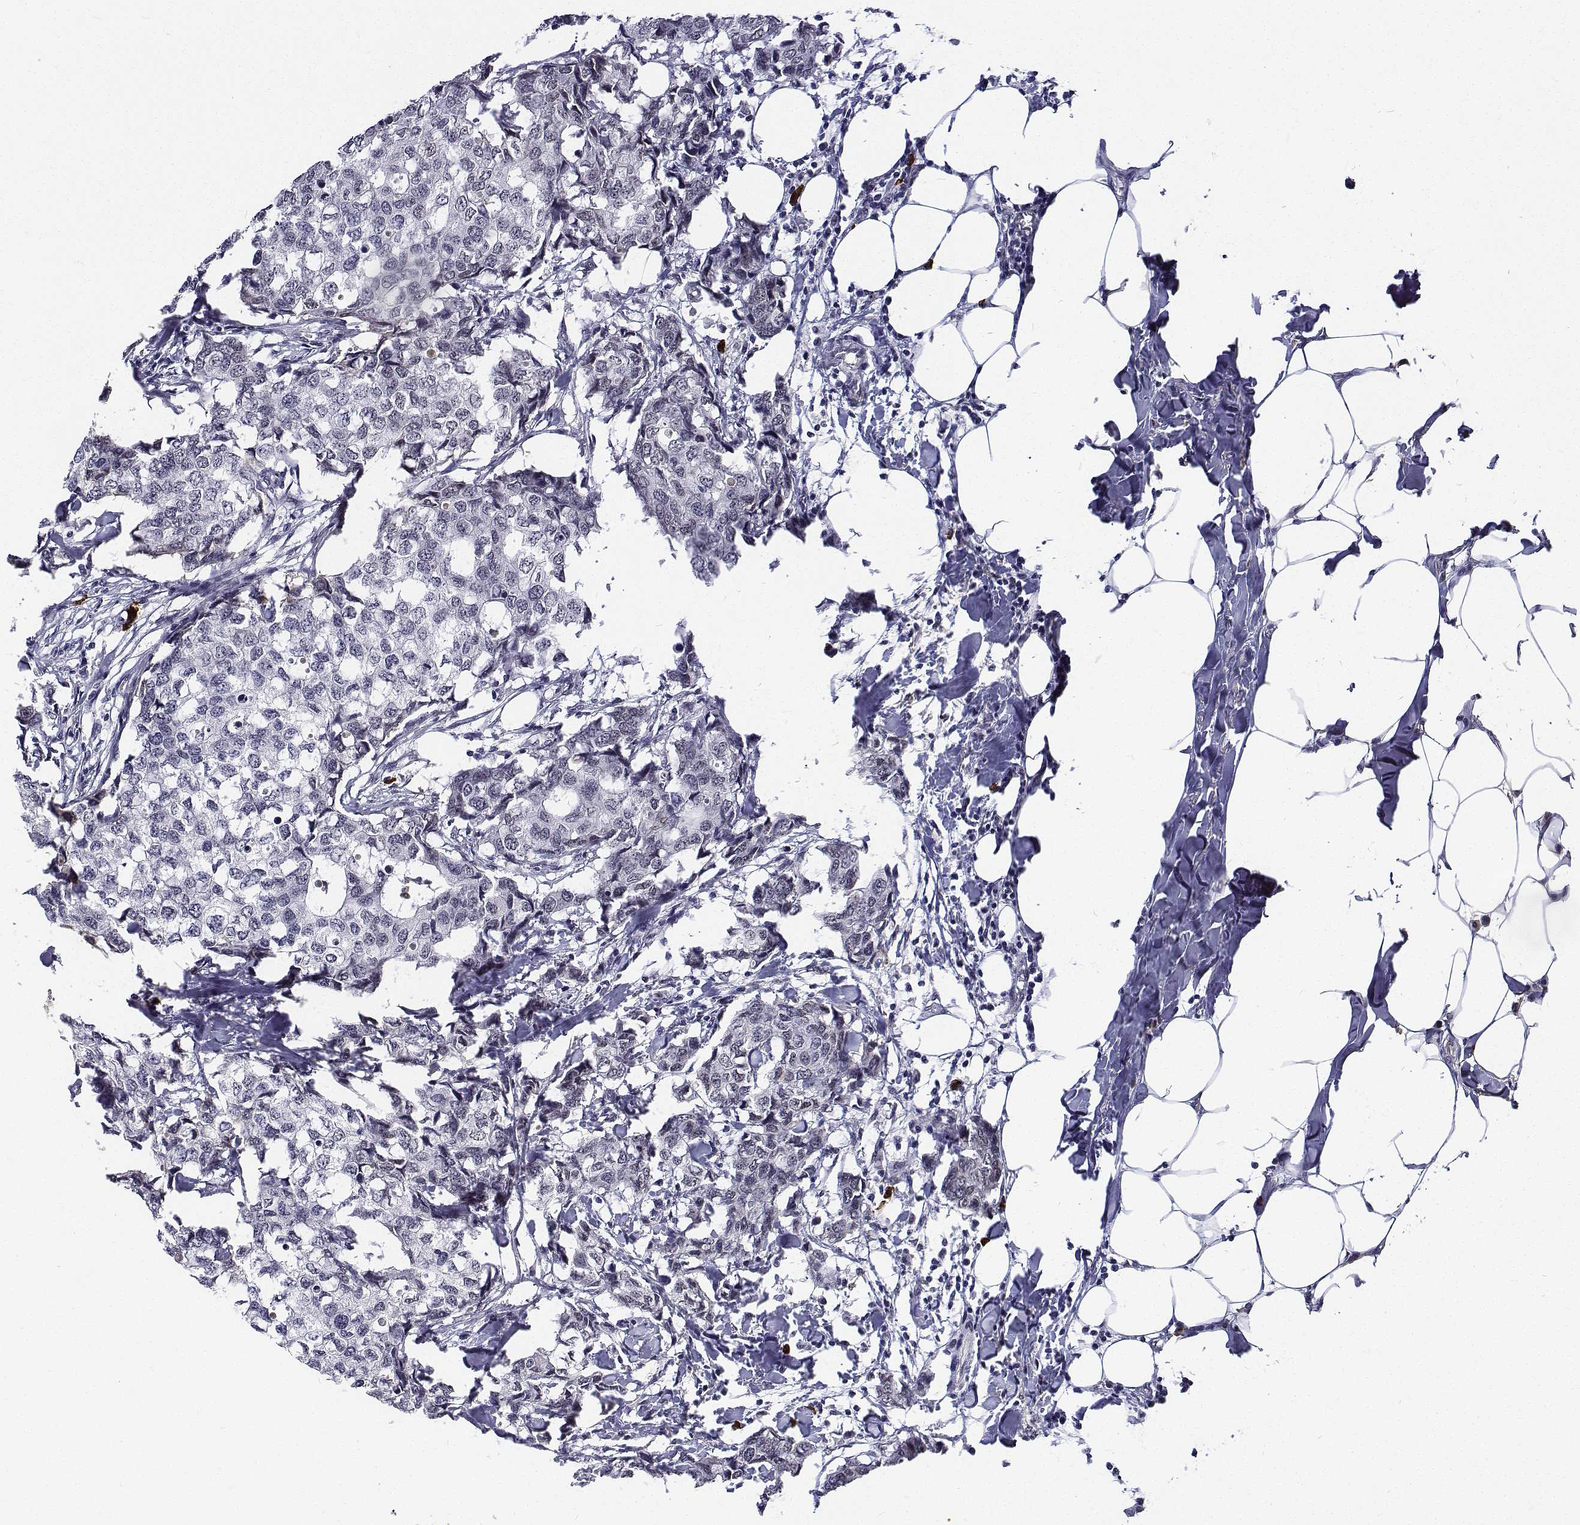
{"staining": {"intensity": "negative", "quantity": "none", "location": "none"}, "tissue": "breast cancer", "cell_type": "Tumor cells", "image_type": "cancer", "snomed": [{"axis": "morphology", "description": "Duct carcinoma"}, {"axis": "topography", "description": "Breast"}], "caption": "Tumor cells show no significant positivity in infiltrating ductal carcinoma (breast).", "gene": "ATRX", "patient": {"sex": "female", "age": 27}}